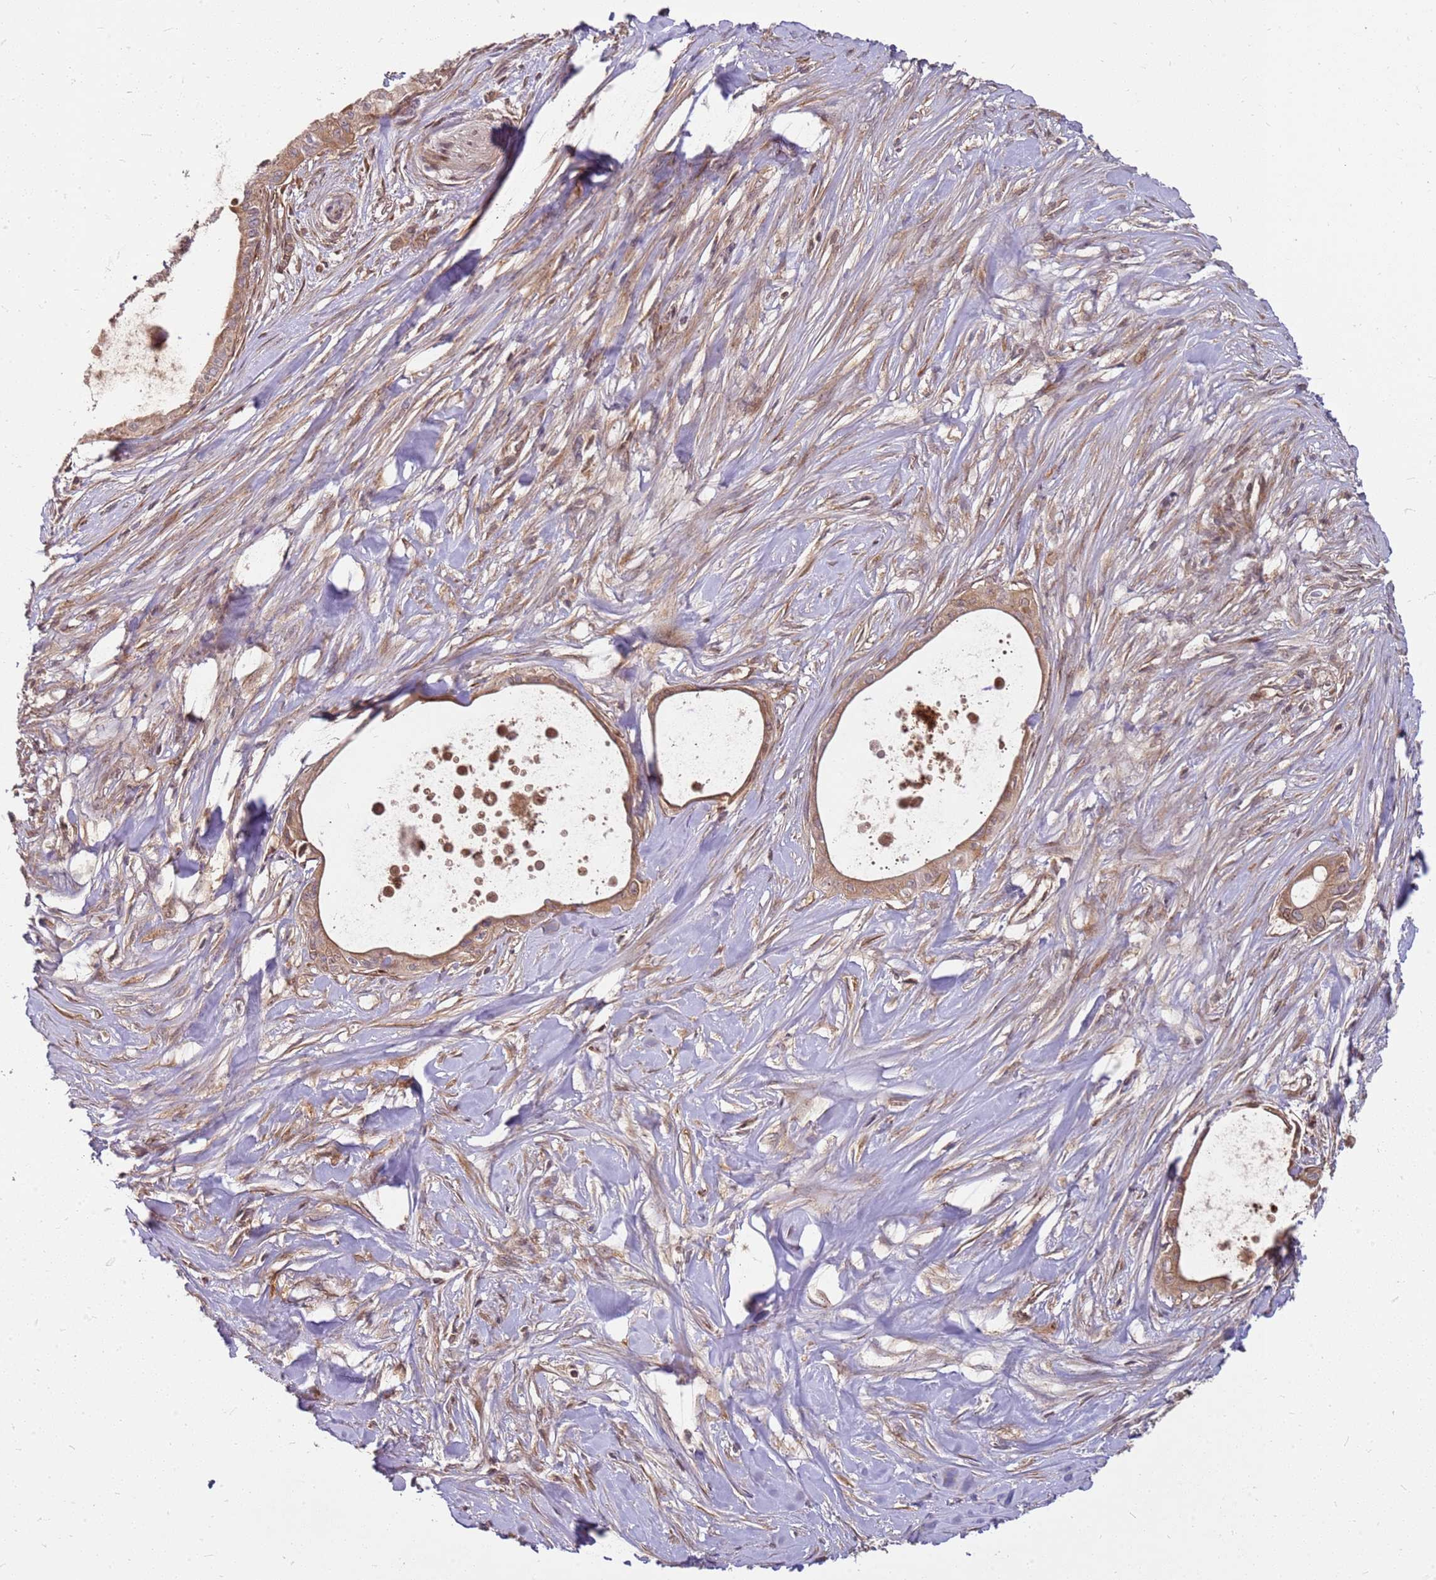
{"staining": {"intensity": "moderate", "quantity": ">75%", "location": "cytoplasmic/membranous"}, "tissue": "pancreatic cancer", "cell_type": "Tumor cells", "image_type": "cancer", "snomed": [{"axis": "morphology", "description": "Adenocarcinoma, NOS"}, {"axis": "topography", "description": "Pancreas"}], "caption": "The histopathology image demonstrates staining of pancreatic cancer, revealing moderate cytoplasmic/membranous protein staining (brown color) within tumor cells.", "gene": "CCDC159", "patient": {"sex": "male", "age": 78}}